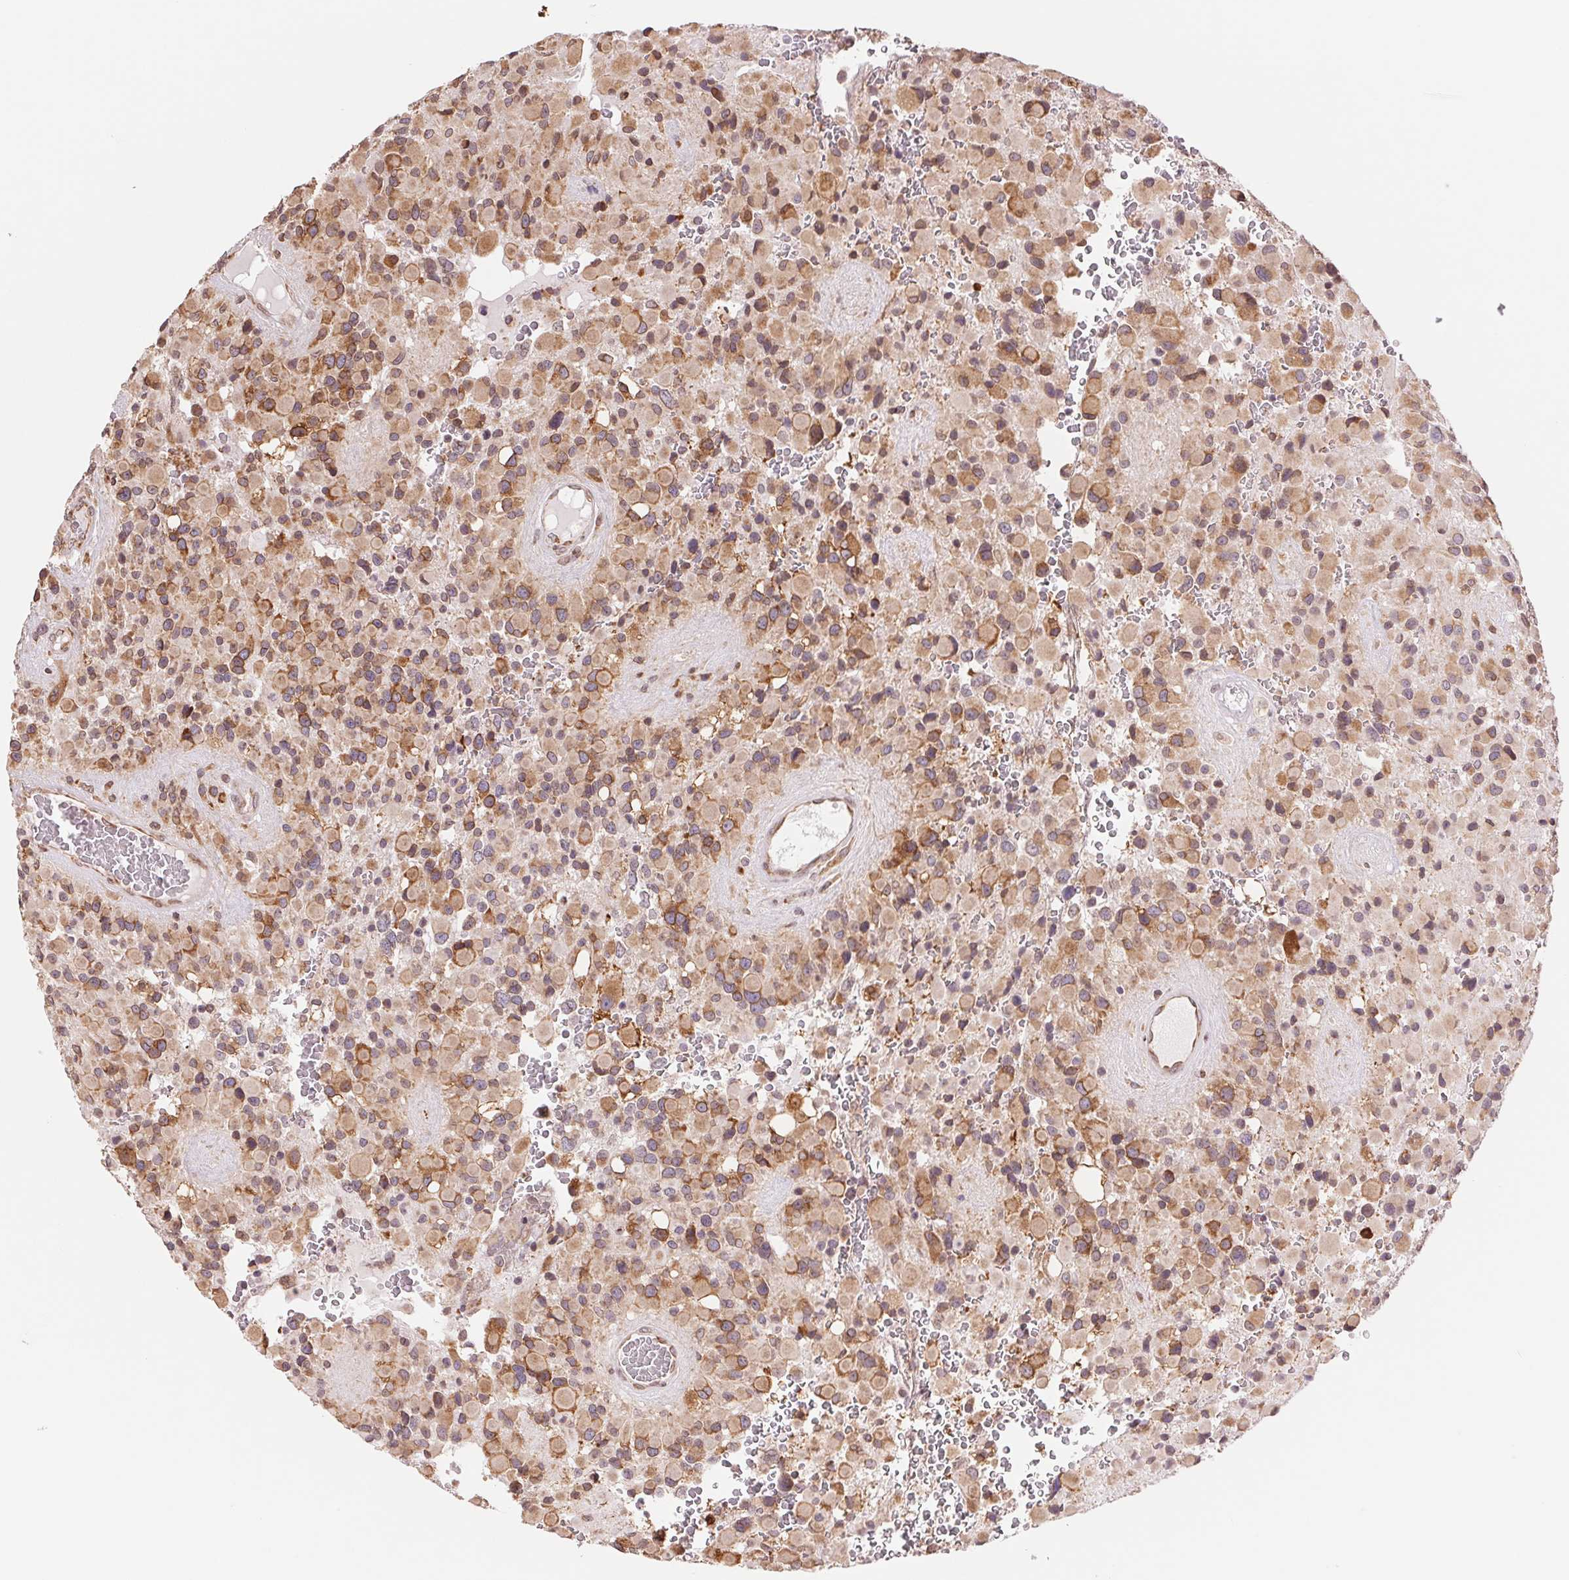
{"staining": {"intensity": "moderate", "quantity": ">75%", "location": "cytoplasmic/membranous"}, "tissue": "glioma", "cell_type": "Tumor cells", "image_type": "cancer", "snomed": [{"axis": "morphology", "description": "Glioma, malignant, High grade"}, {"axis": "topography", "description": "Brain"}], "caption": "A histopathology image showing moderate cytoplasmic/membranous positivity in approximately >75% of tumor cells in malignant high-grade glioma, as visualized by brown immunohistochemical staining.", "gene": "RPN1", "patient": {"sex": "female", "age": 40}}